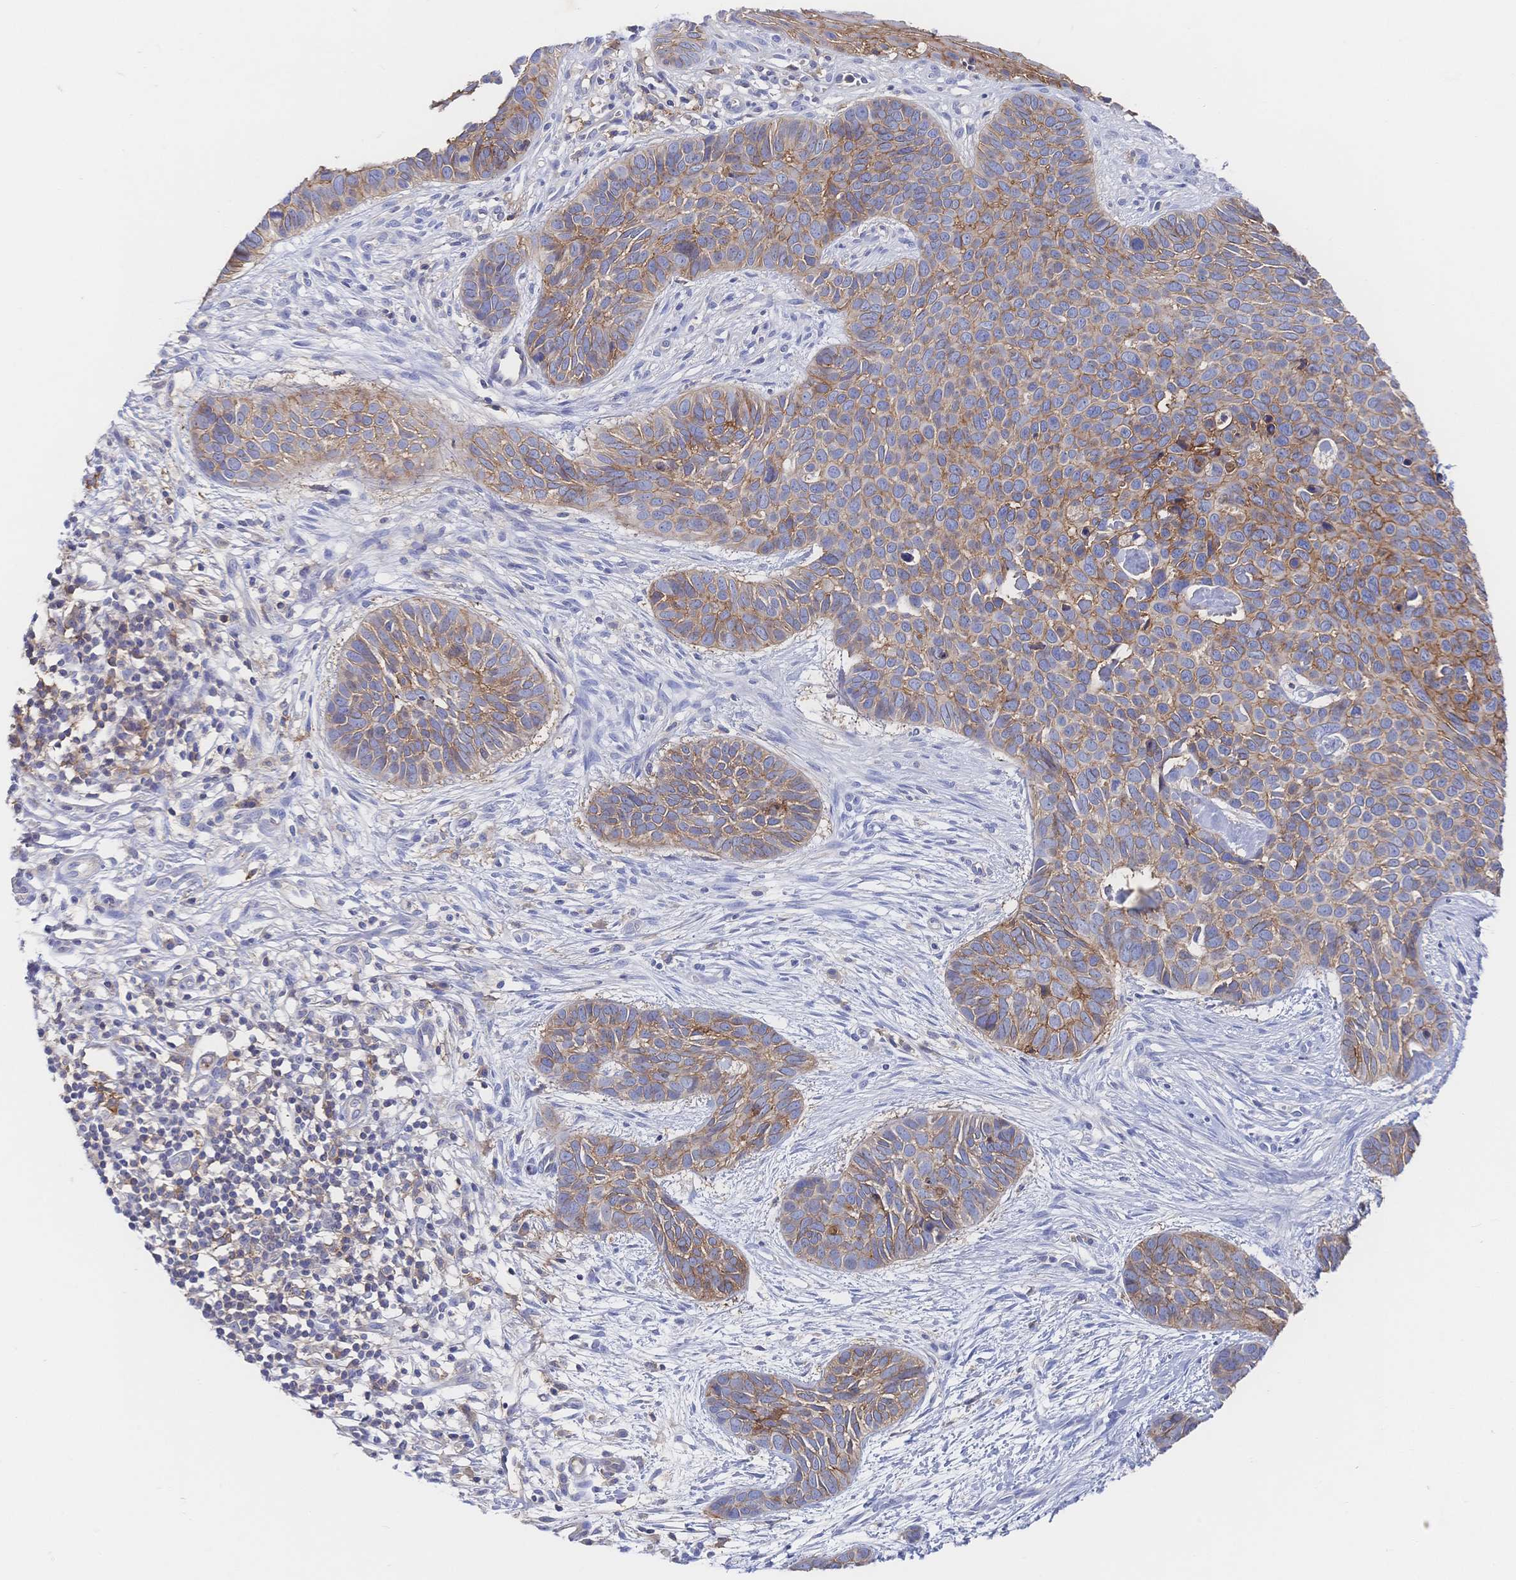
{"staining": {"intensity": "moderate", "quantity": "25%-75%", "location": "cytoplasmic/membranous"}, "tissue": "skin cancer", "cell_type": "Tumor cells", "image_type": "cancer", "snomed": [{"axis": "morphology", "description": "Basal cell carcinoma"}, {"axis": "topography", "description": "Skin"}], "caption": "DAB immunohistochemical staining of skin basal cell carcinoma displays moderate cytoplasmic/membranous protein expression in about 25%-75% of tumor cells. Using DAB (3,3'-diaminobenzidine) (brown) and hematoxylin (blue) stains, captured at high magnification using brightfield microscopy.", "gene": "F11R", "patient": {"sex": "male", "age": 69}}